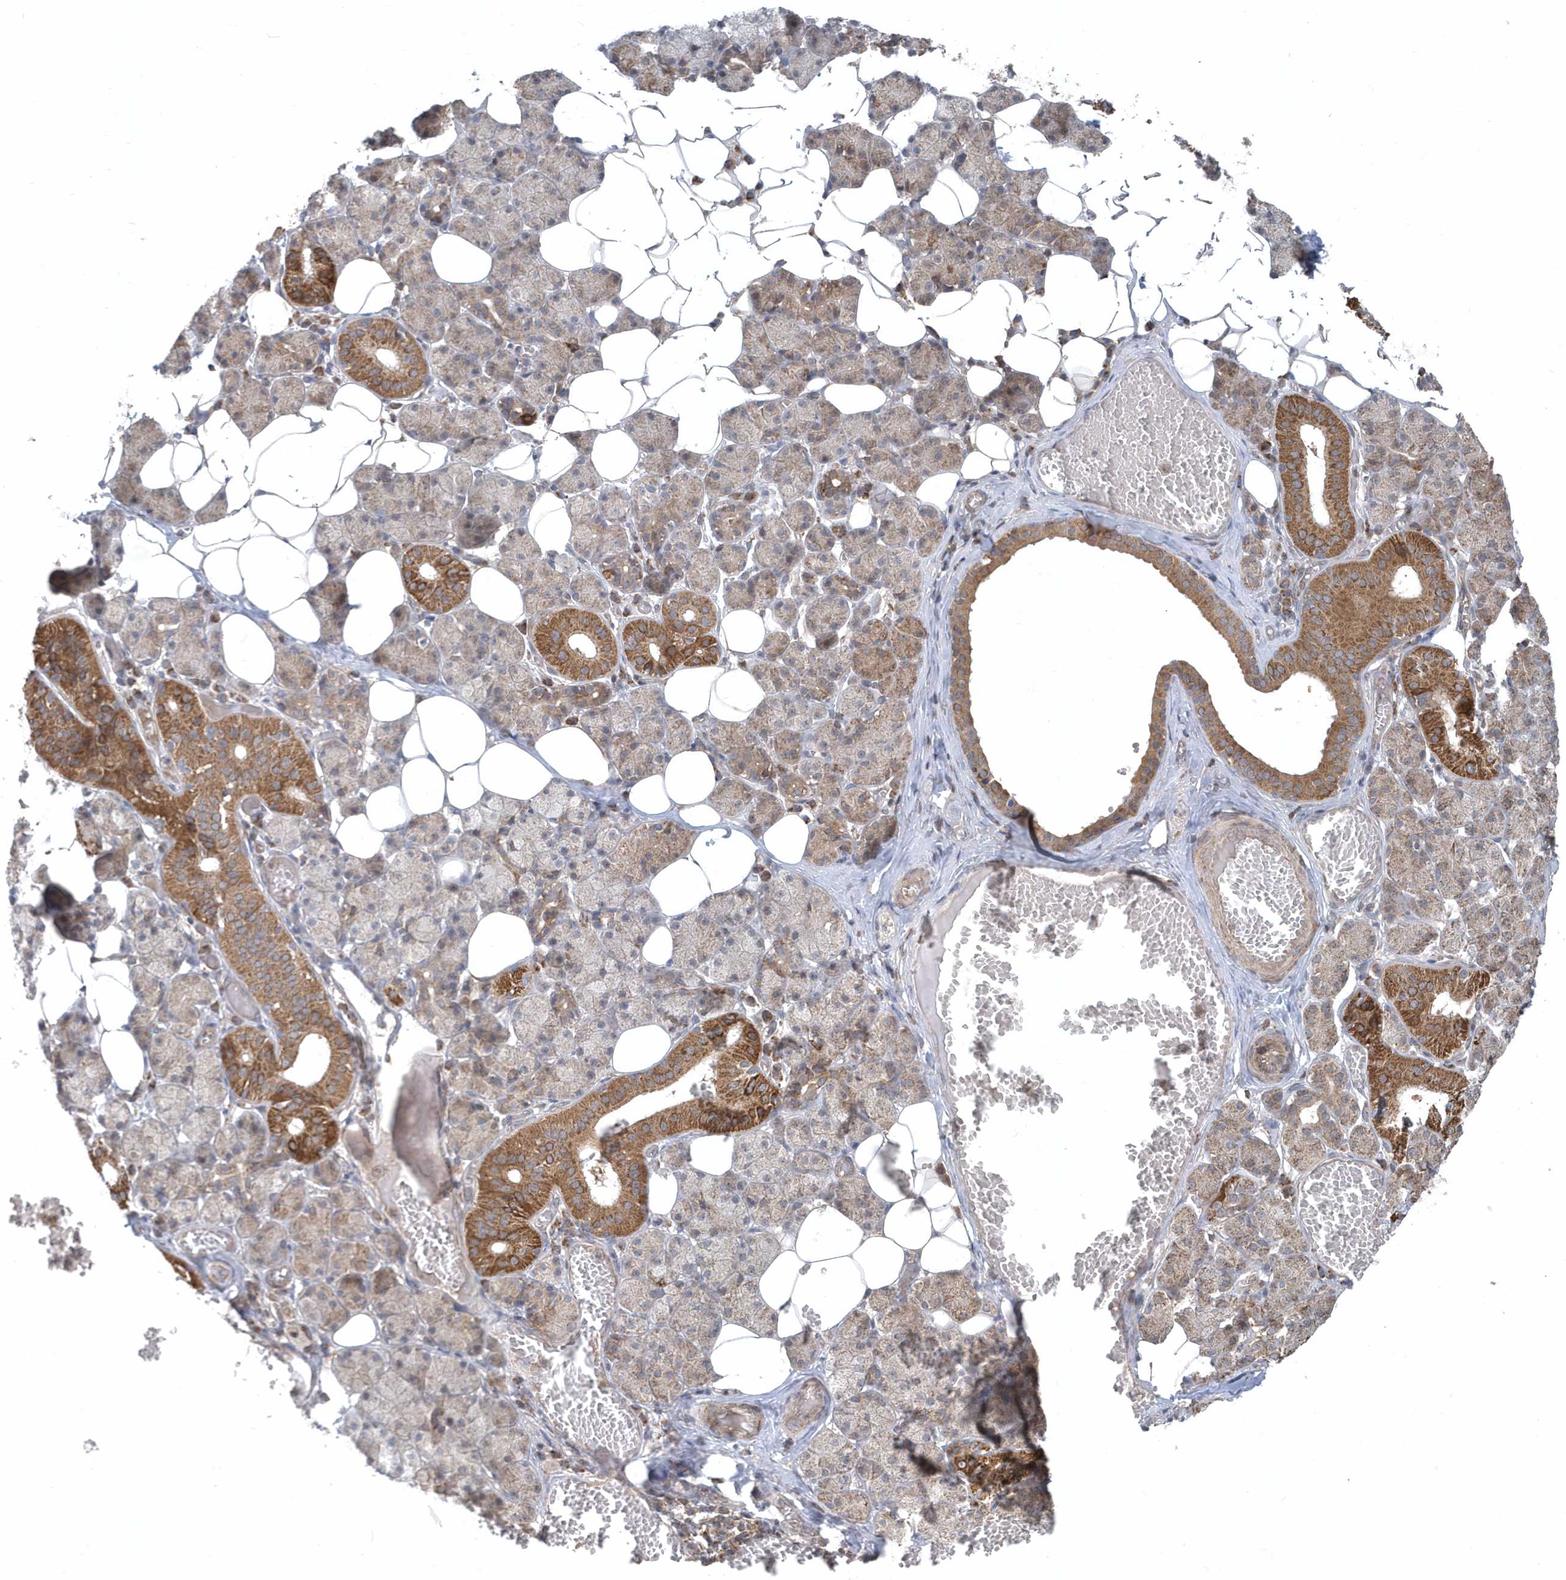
{"staining": {"intensity": "strong", "quantity": "25%-75%", "location": "cytoplasmic/membranous"}, "tissue": "salivary gland", "cell_type": "Glandular cells", "image_type": "normal", "snomed": [{"axis": "morphology", "description": "Normal tissue, NOS"}, {"axis": "topography", "description": "Salivary gland"}], "caption": "A brown stain highlights strong cytoplasmic/membranous positivity of a protein in glandular cells of normal salivary gland.", "gene": "PPP1R7", "patient": {"sex": "female", "age": 33}}